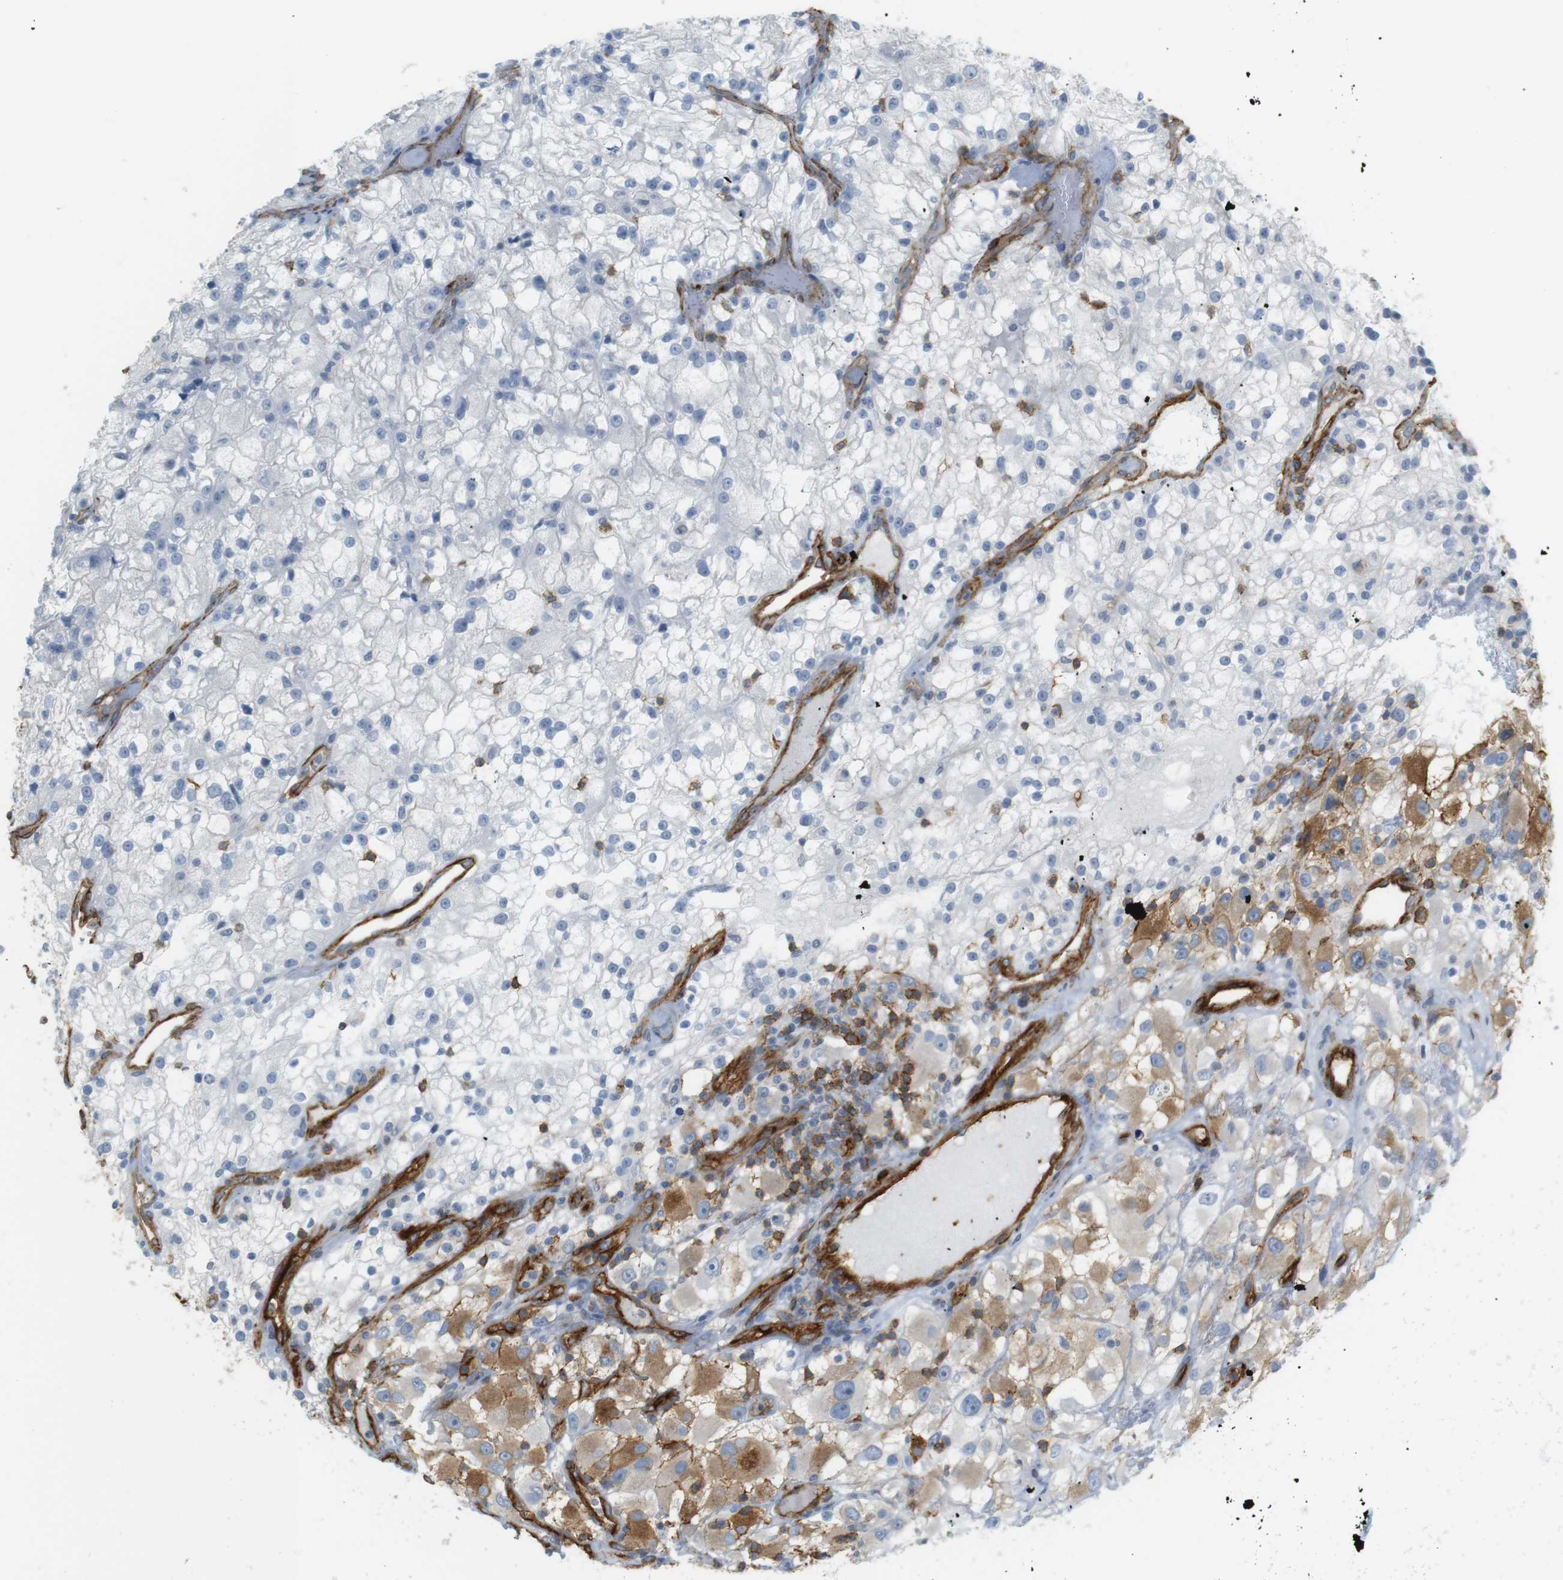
{"staining": {"intensity": "moderate", "quantity": "<25%", "location": "cytoplasmic/membranous"}, "tissue": "renal cancer", "cell_type": "Tumor cells", "image_type": "cancer", "snomed": [{"axis": "morphology", "description": "Adenocarcinoma, NOS"}, {"axis": "topography", "description": "Kidney"}], "caption": "Immunohistochemical staining of renal adenocarcinoma demonstrates moderate cytoplasmic/membranous protein staining in approximately <25% of tumor cells.", "gene": "F2R", "patient": {"sex": "female", "age": 52}}